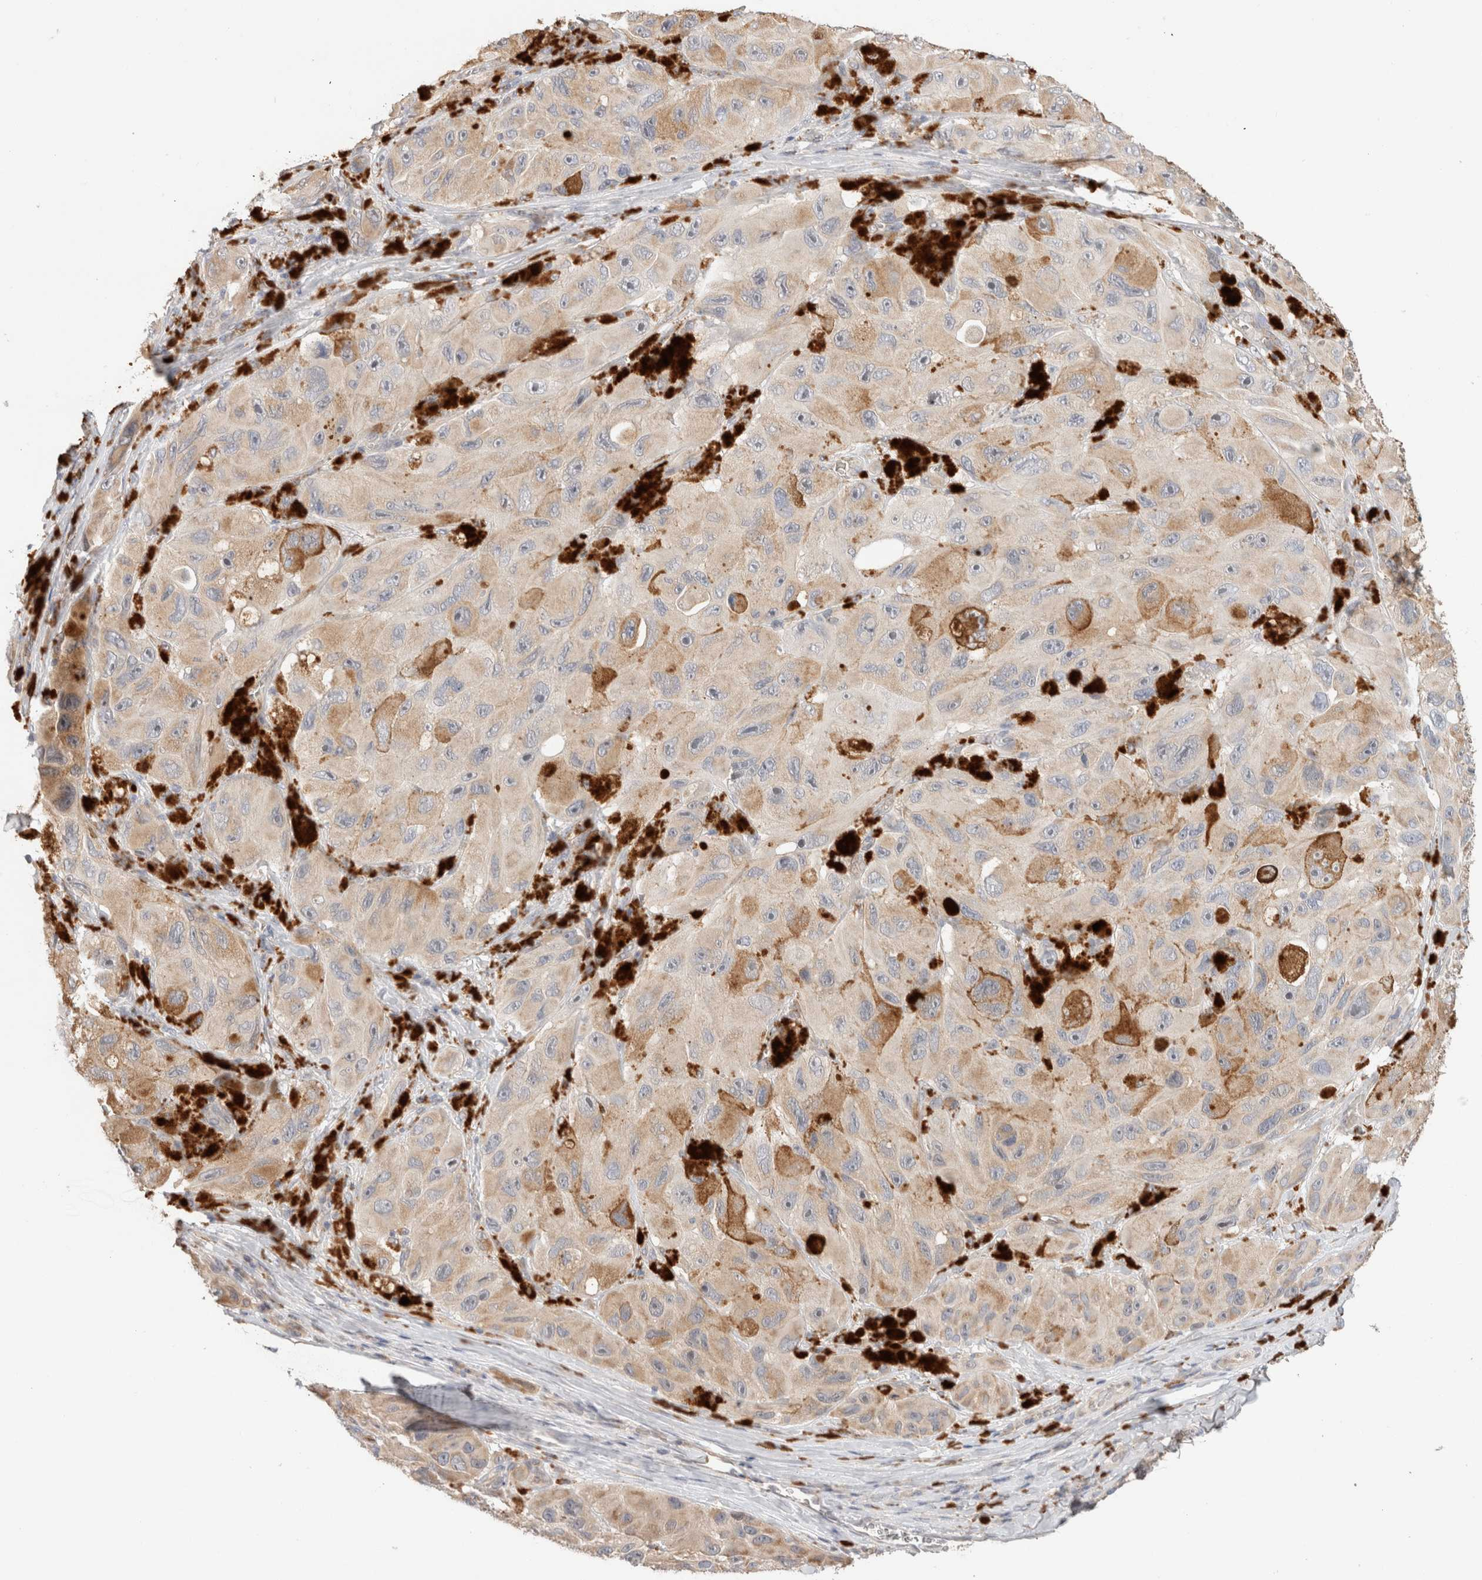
{"staining": {"intensity": "negative", "quantity": "none", "location": "none"}, "tissue": "melanoma", "cell_type": "Tumor cells", "image_type": "cancer", "snomed": [{"axis": "morphology", "description": "Malignant melanoma, NOS"}, {"axis": "topography", "description": "Skin"}], "caption": "Protein analysis of malignant melanoma displays no significant positivity in tumor cells.", "gene": "CA13", "patient": {"sex": "female", "age": 73}}